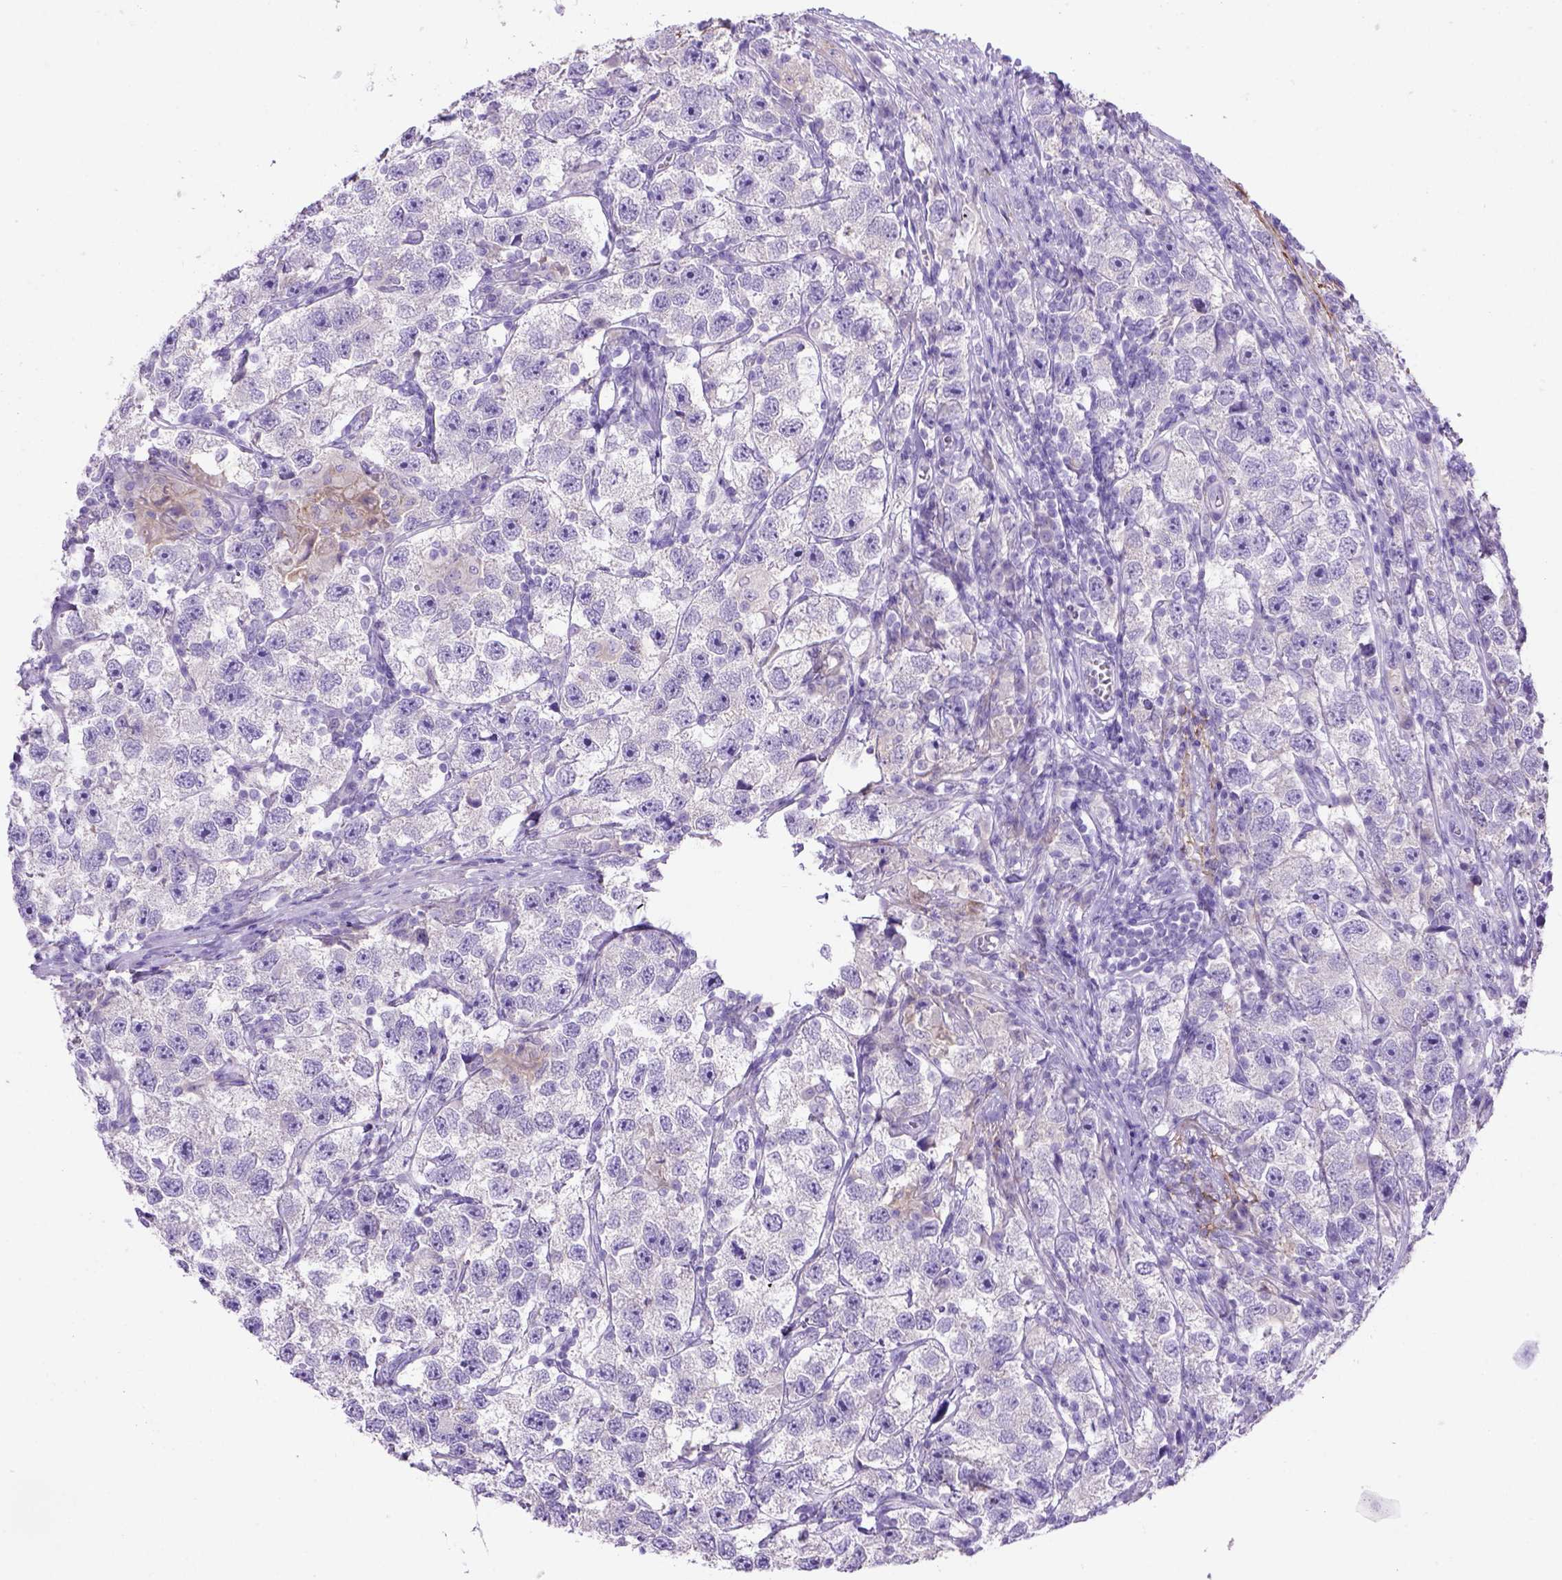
{"staining": {"intensity": "negative", "quantity": "none", "location": "none"}, "tissue": "testis cancer", "cell_type": "Tumor cells", "image_type": "cancer", "snomed": [{"axis": "morphology", "description": "Seminoma, NOS"}, {"axis": "topography", "description": "Testis"}], "caption": "Human testis seminoma stained for a protein using immunohistochemistry (IHC) demonstrates no positivity in tumor cells.", "gene": "SIRPD", "patient": {"sex": "male", "age": 26}}